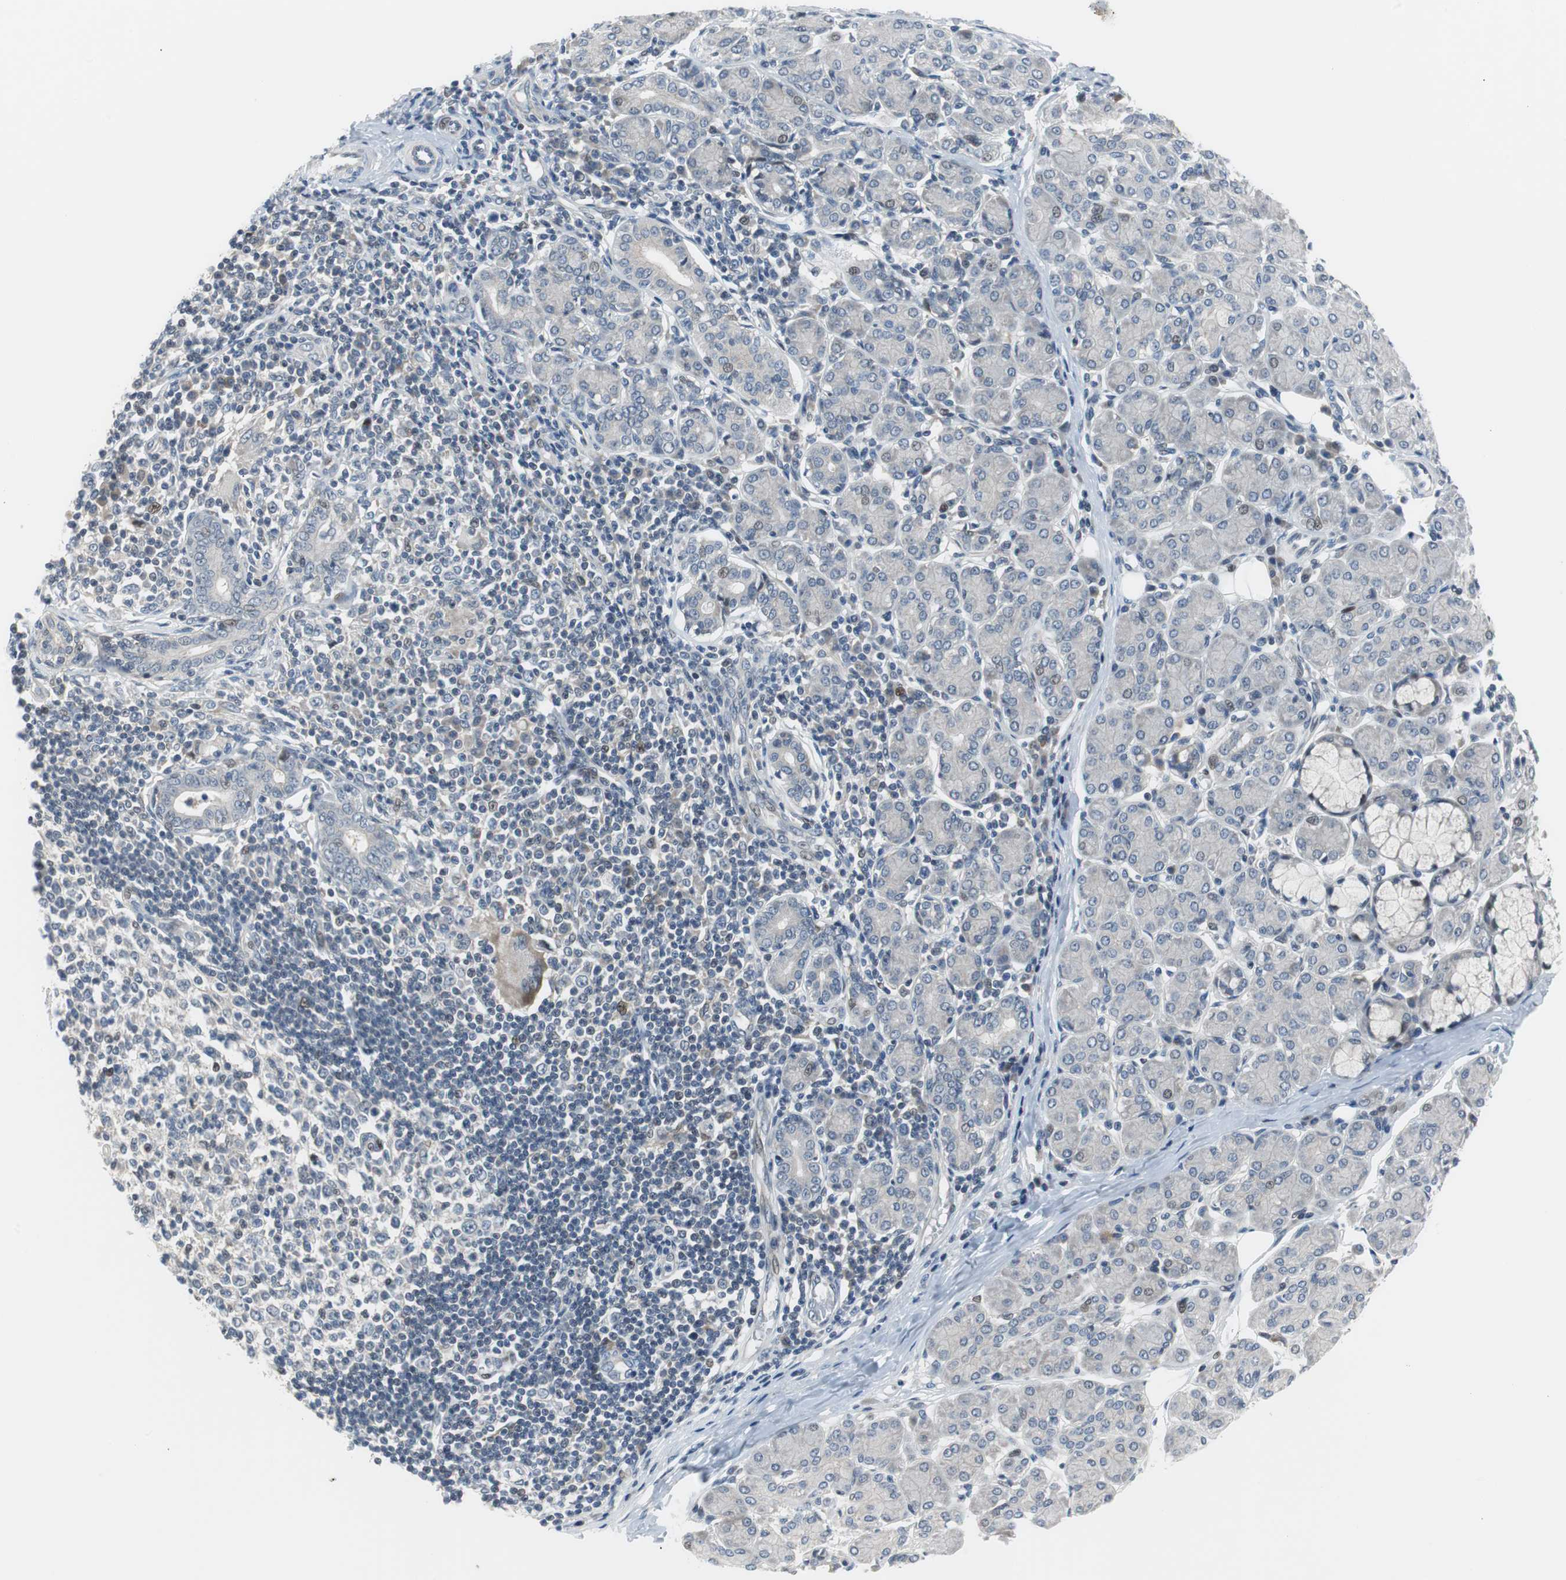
{"staining": {"intensity": "weak", "quantity": "<25%", "location": "nuclear"}, "tissue": "salivary gland", "cell_type": "Glandular cells", "image_type": "normal", "snomed": [{"axis": "morphology", "description": "Normal tissue, NOS"}, {"axis": "morphology", "description": "Inflammation, NOS"}, {"axis": "topography", "description": "Lymph node"}, {"axis": "topography", "description": "Salivary gland"}], "caption": "A micrograph of salivary gland stained for a protein shows no brown staining in glandular cells.", "gene": "MAP2K4", "patient": {"sex": "male", "age": 3}}